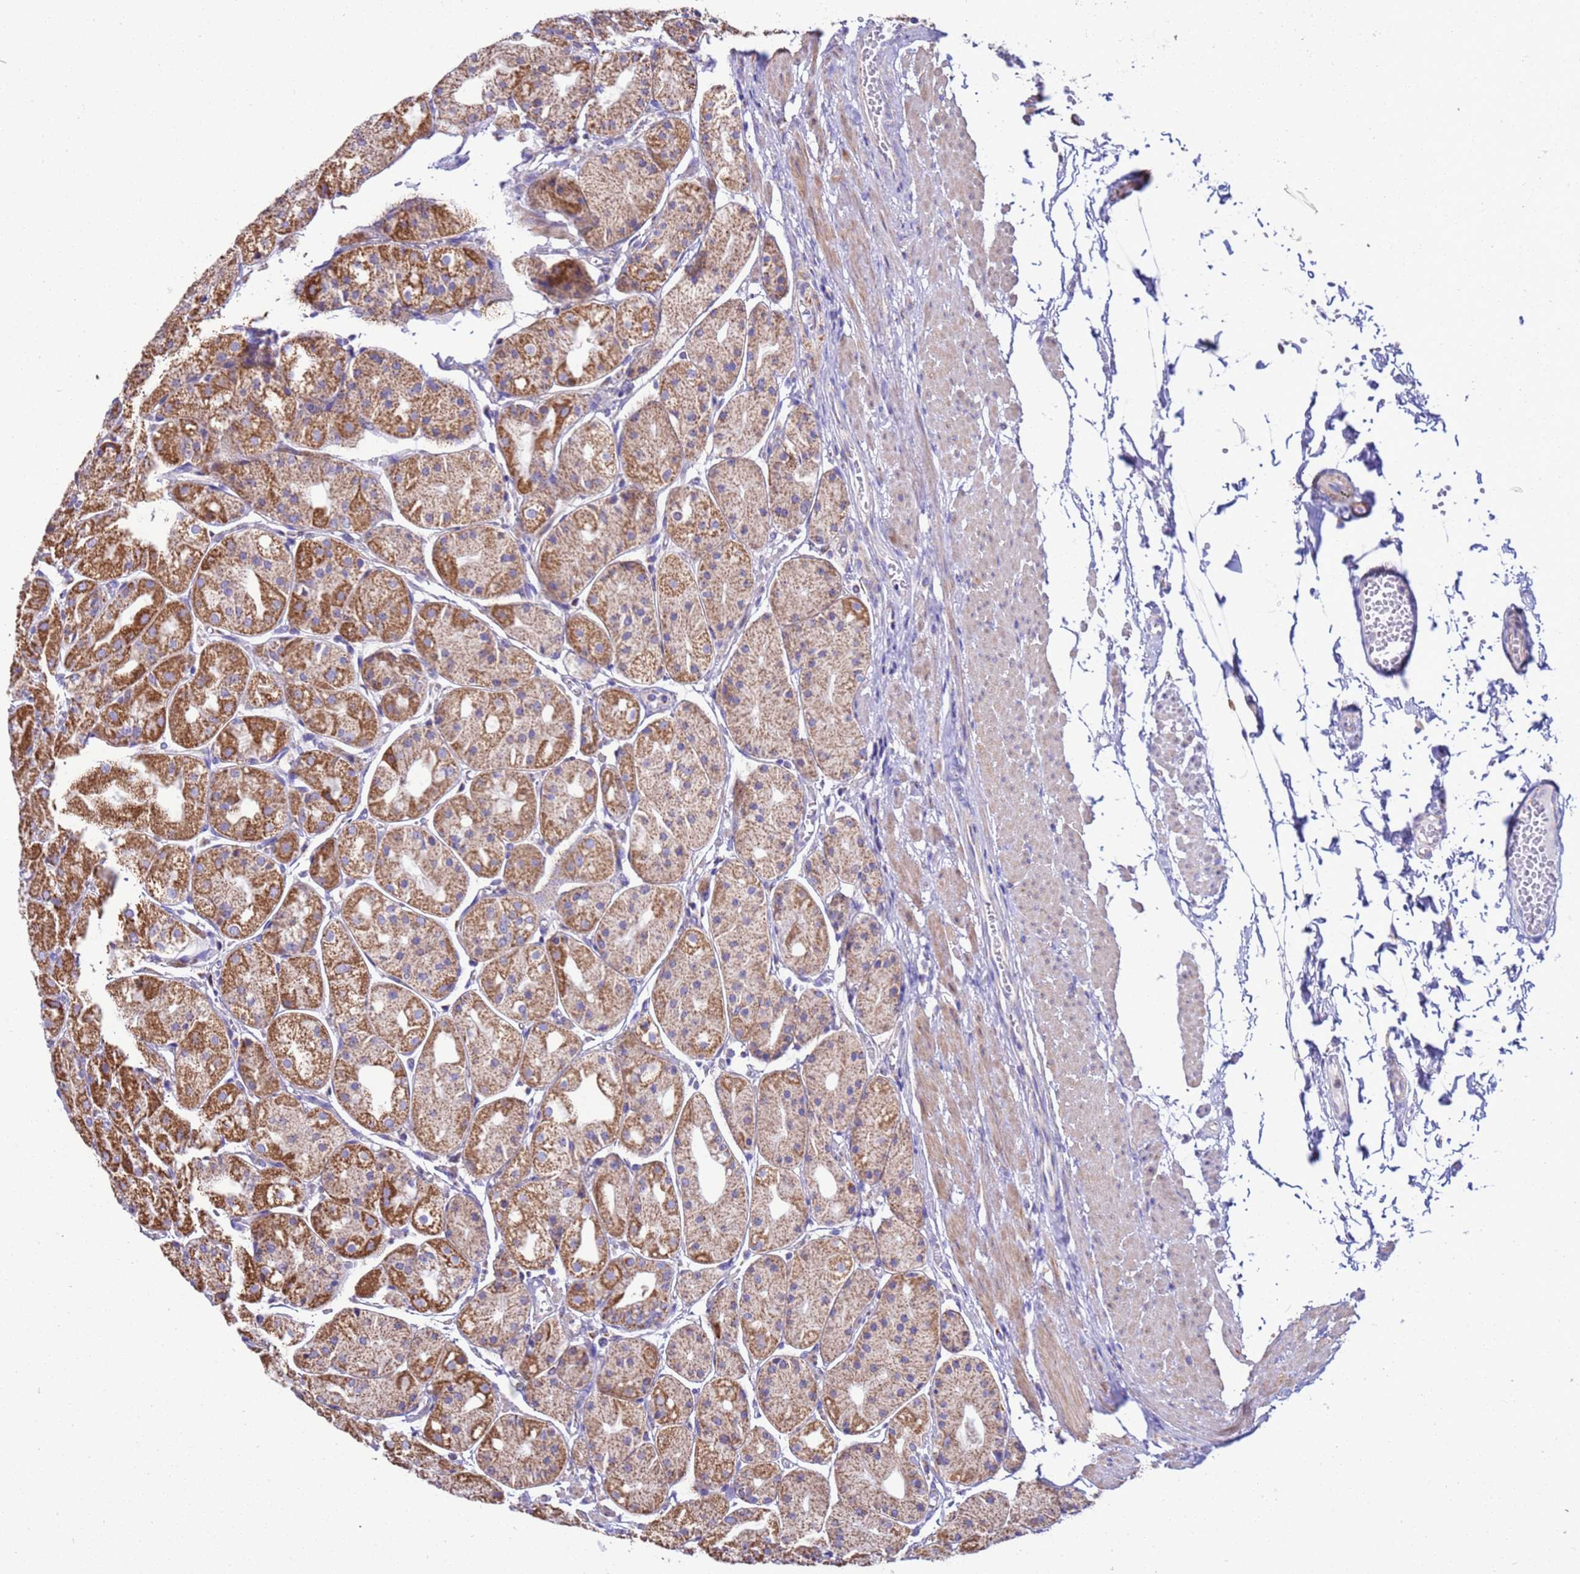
{"staining": {"intensity": "strong", "quantity": ">75%", "location": "cytoplasmic/membranous"}, "tissue": "stomach", "cell_type": "Glandular cells", "image_type": "normal", "snomed": [{"axis": "morphology", "description": "Normal tissue, NOS"}, {"axis": "topography", "description": "Stomach, upper"}], "caption": "The histopathology image reveals immunohistochemical staining of normal stomach. There is strong cytoplasmic/membranous expression is present in approximately >75% of glandular cells.", "gene": "RNF165", "patient": {"sex": "male", "age": 72}}